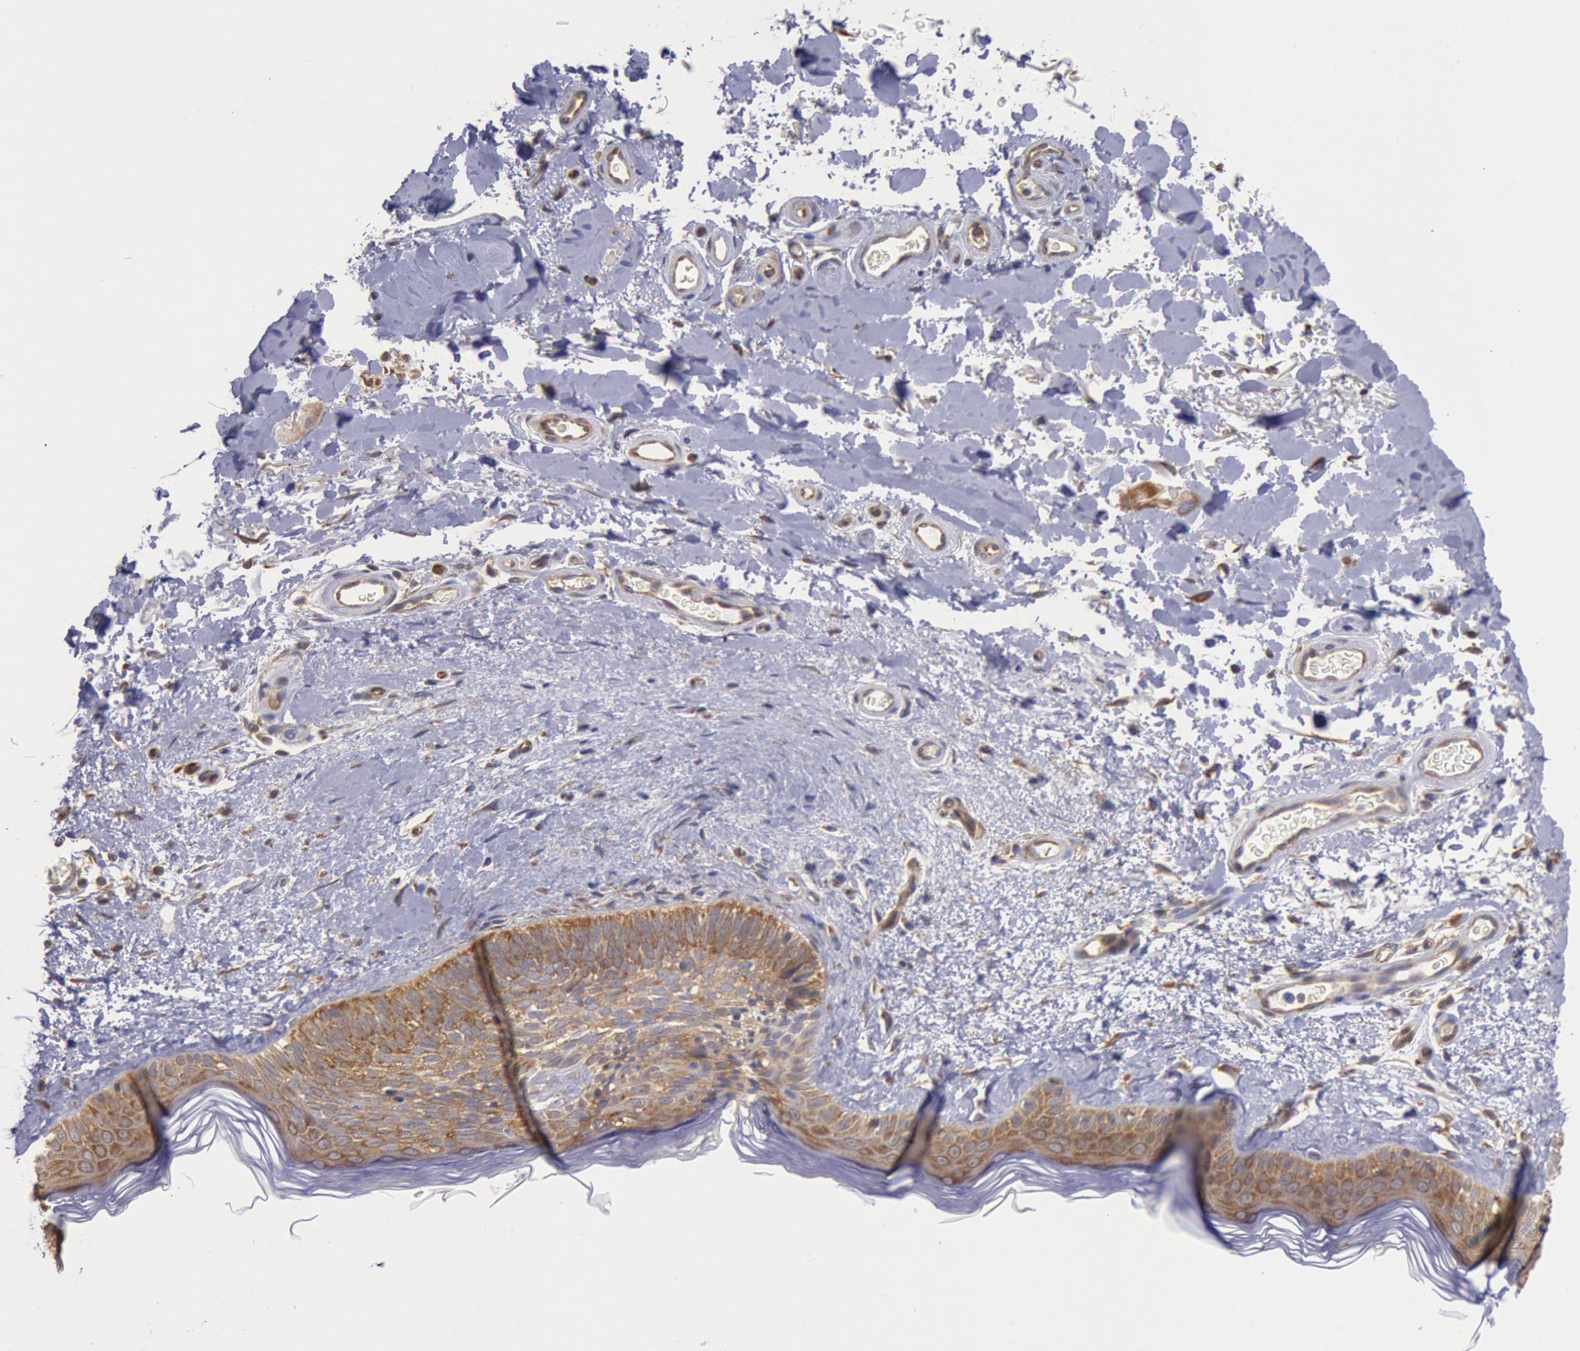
{"staining": {"intensity": "moderate", "quantity": ">75%", "location": "cytoplasmic/membranous"}, "tissue": "skin", "cell_type": "Fibroblasts", "image_type": "normal", "snomed": [{"axis": "morphology", "description": "Normal tissue, NOS"}, {"axis": "topography", "description": "Skin"}], "caption": "The histopathology image displays a brown stain indicating the presence of a protein in the cytoplasmic/membranous of fibroblasts in skin. (Brightfield microscopy of DAB IHC at high magnification).", "gene": "DRG1", "patient": {"sex": "male", "age": 63}}